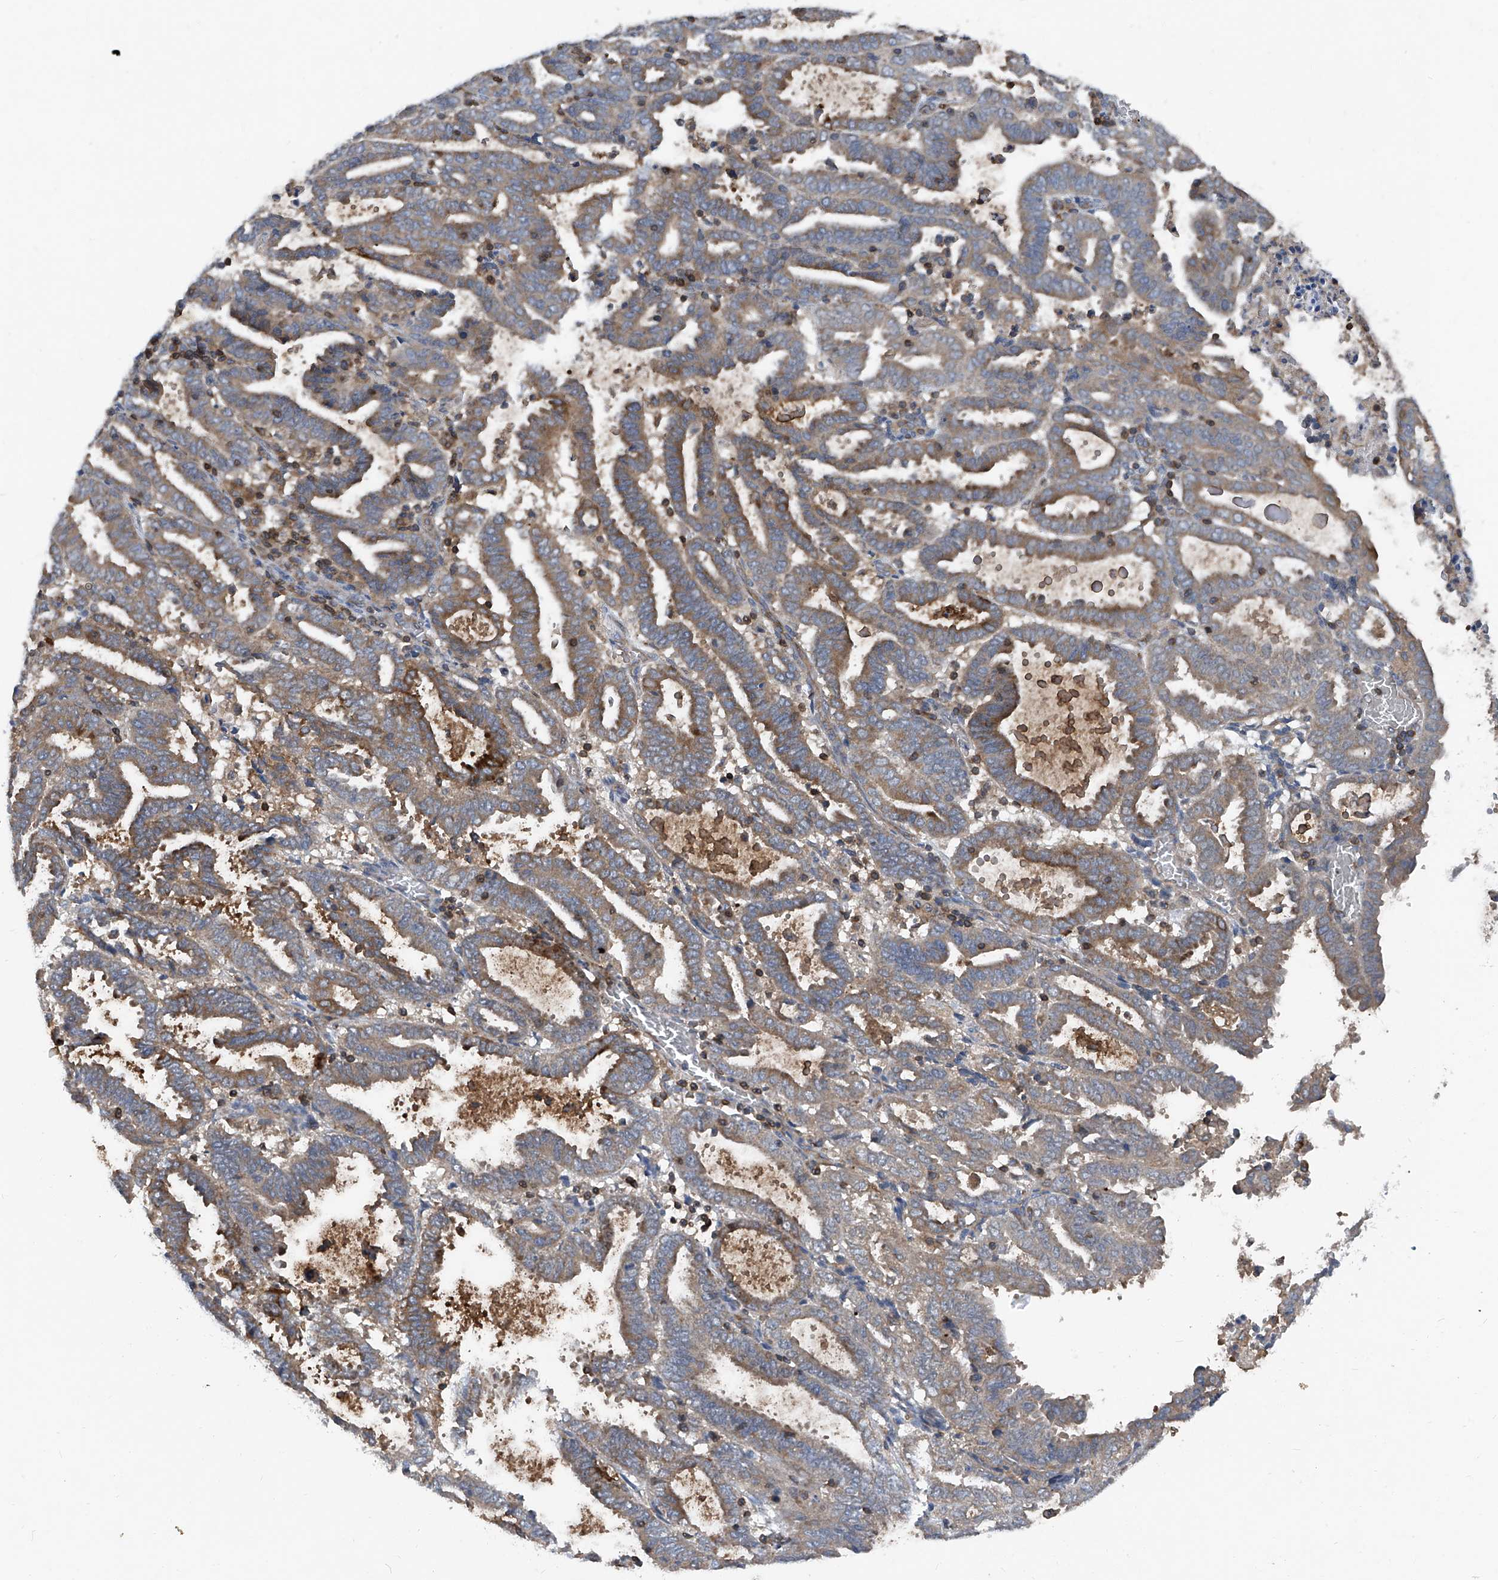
{"staining": {"intensity": "moderate", "quantity": "25%-75%", "location": "cytoplasmic/membranous"}, "tissue": "endometrial cancer", "cell_type": "Tumor cells", "image_type": "cancer", "snomed": [{"axis": "morphology", "description": "Adenocarcinoma, NOS"}, {"axis": "topography", "description": "Uterus"}], "caption": "DAB immunohistochemical staining of human endometrial adenocarcinoma displays moderate cytoplasmic/membranous protein positivity in about 25%-75% of tumor cells.", "gene": "TRIM38", "patient": {"sex": "female", "age": 83}}